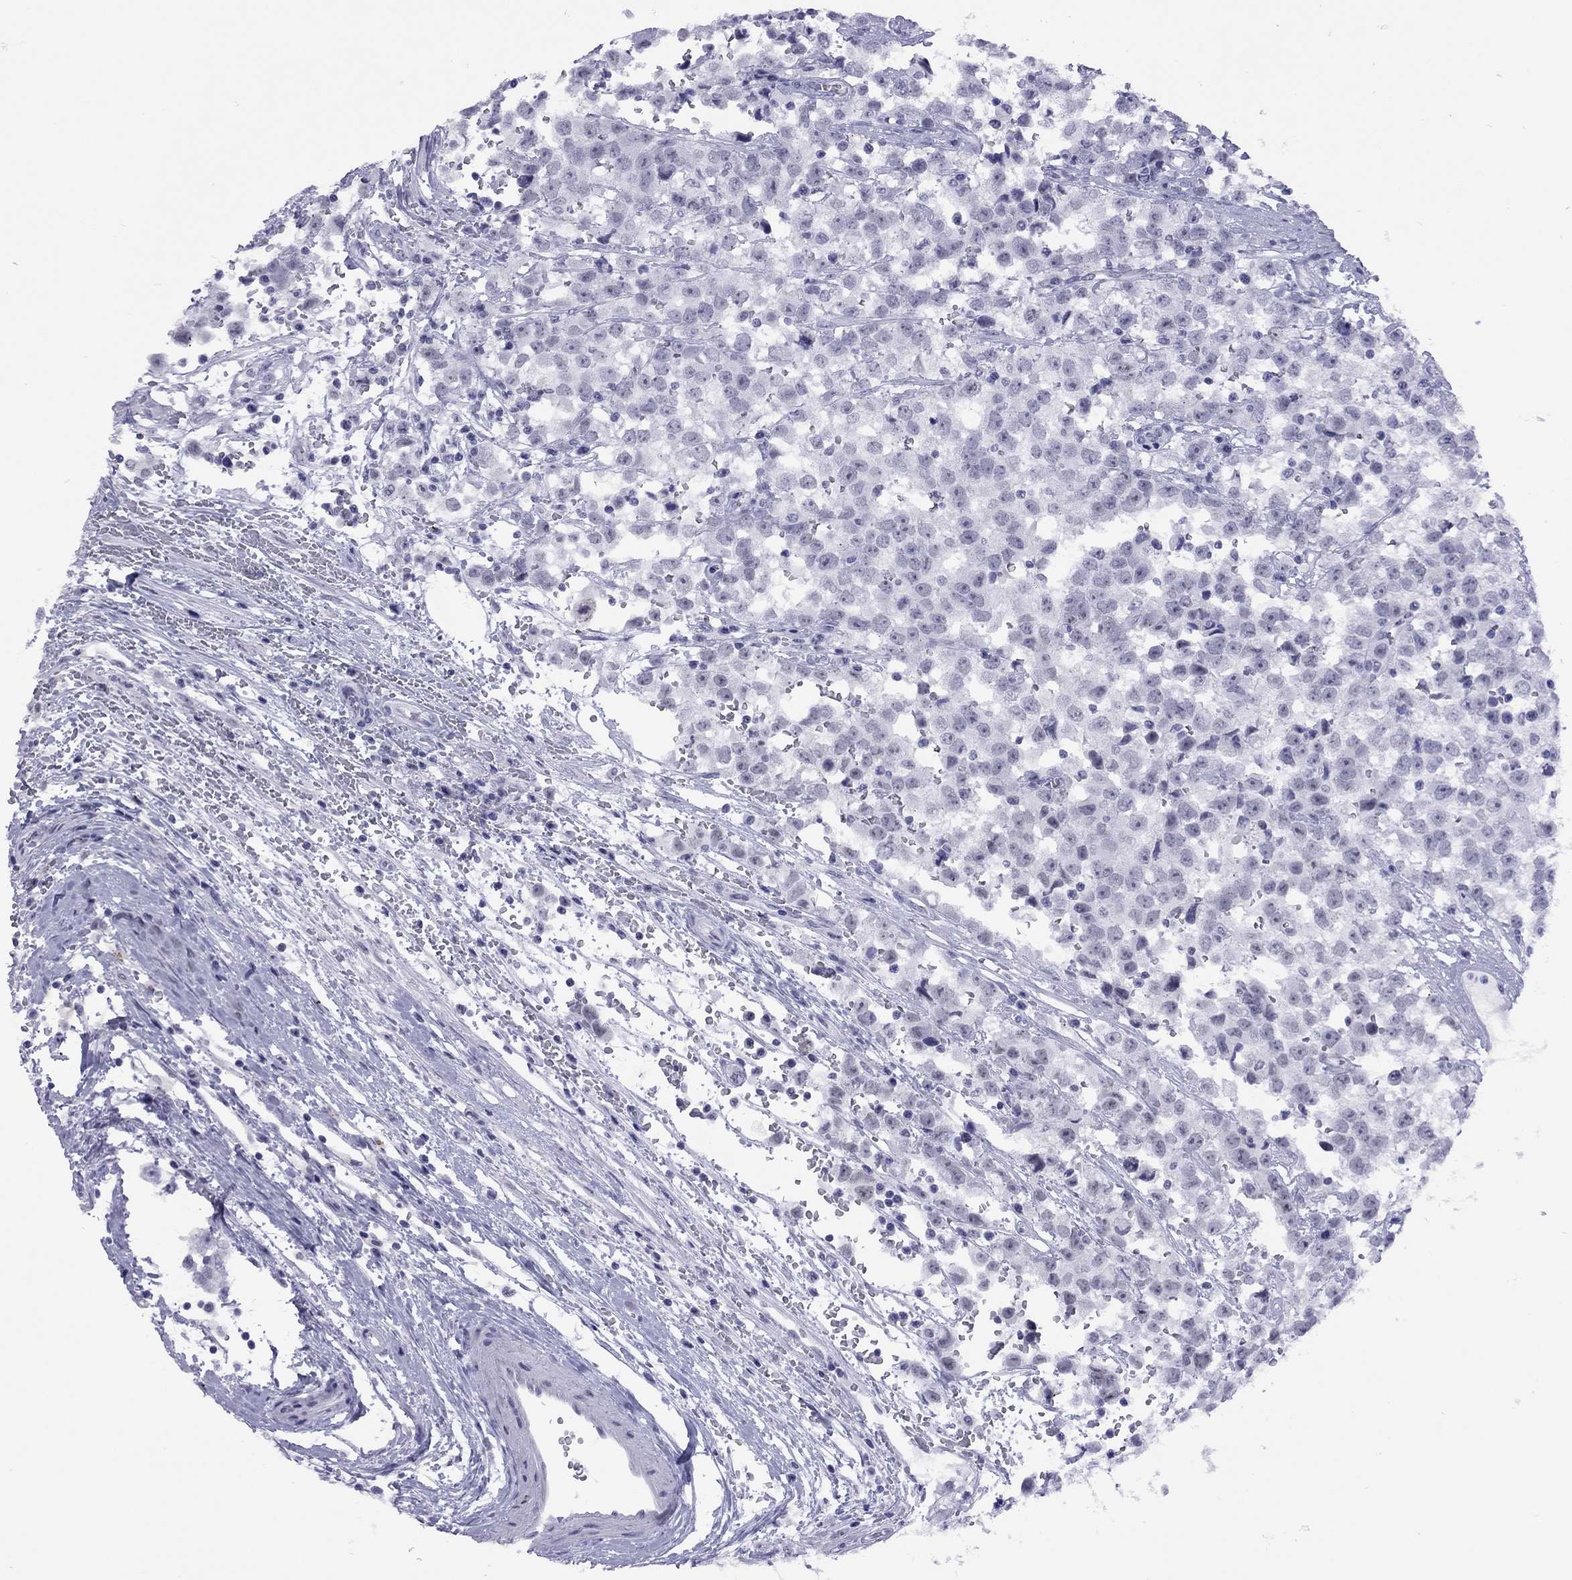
{"staining": {"intensity": "negative", "quantity": "none", "location": "none"}, "tissue": "testis cancer", "cell_type": "Tumor cells", "image_type": "cancer", "snomed": [{"axis": "morphology", "description": "Seminoma, NOS"}, {"axis": "topography", "description": "Testis"}], "caption": "High power microscopy photomicrograph of an IHC histopathology image of testis seminoma, revealing no significant positivity in tumor cells.", "gene": "LYAR", "patient": {"sex": "male", "age": 34}}